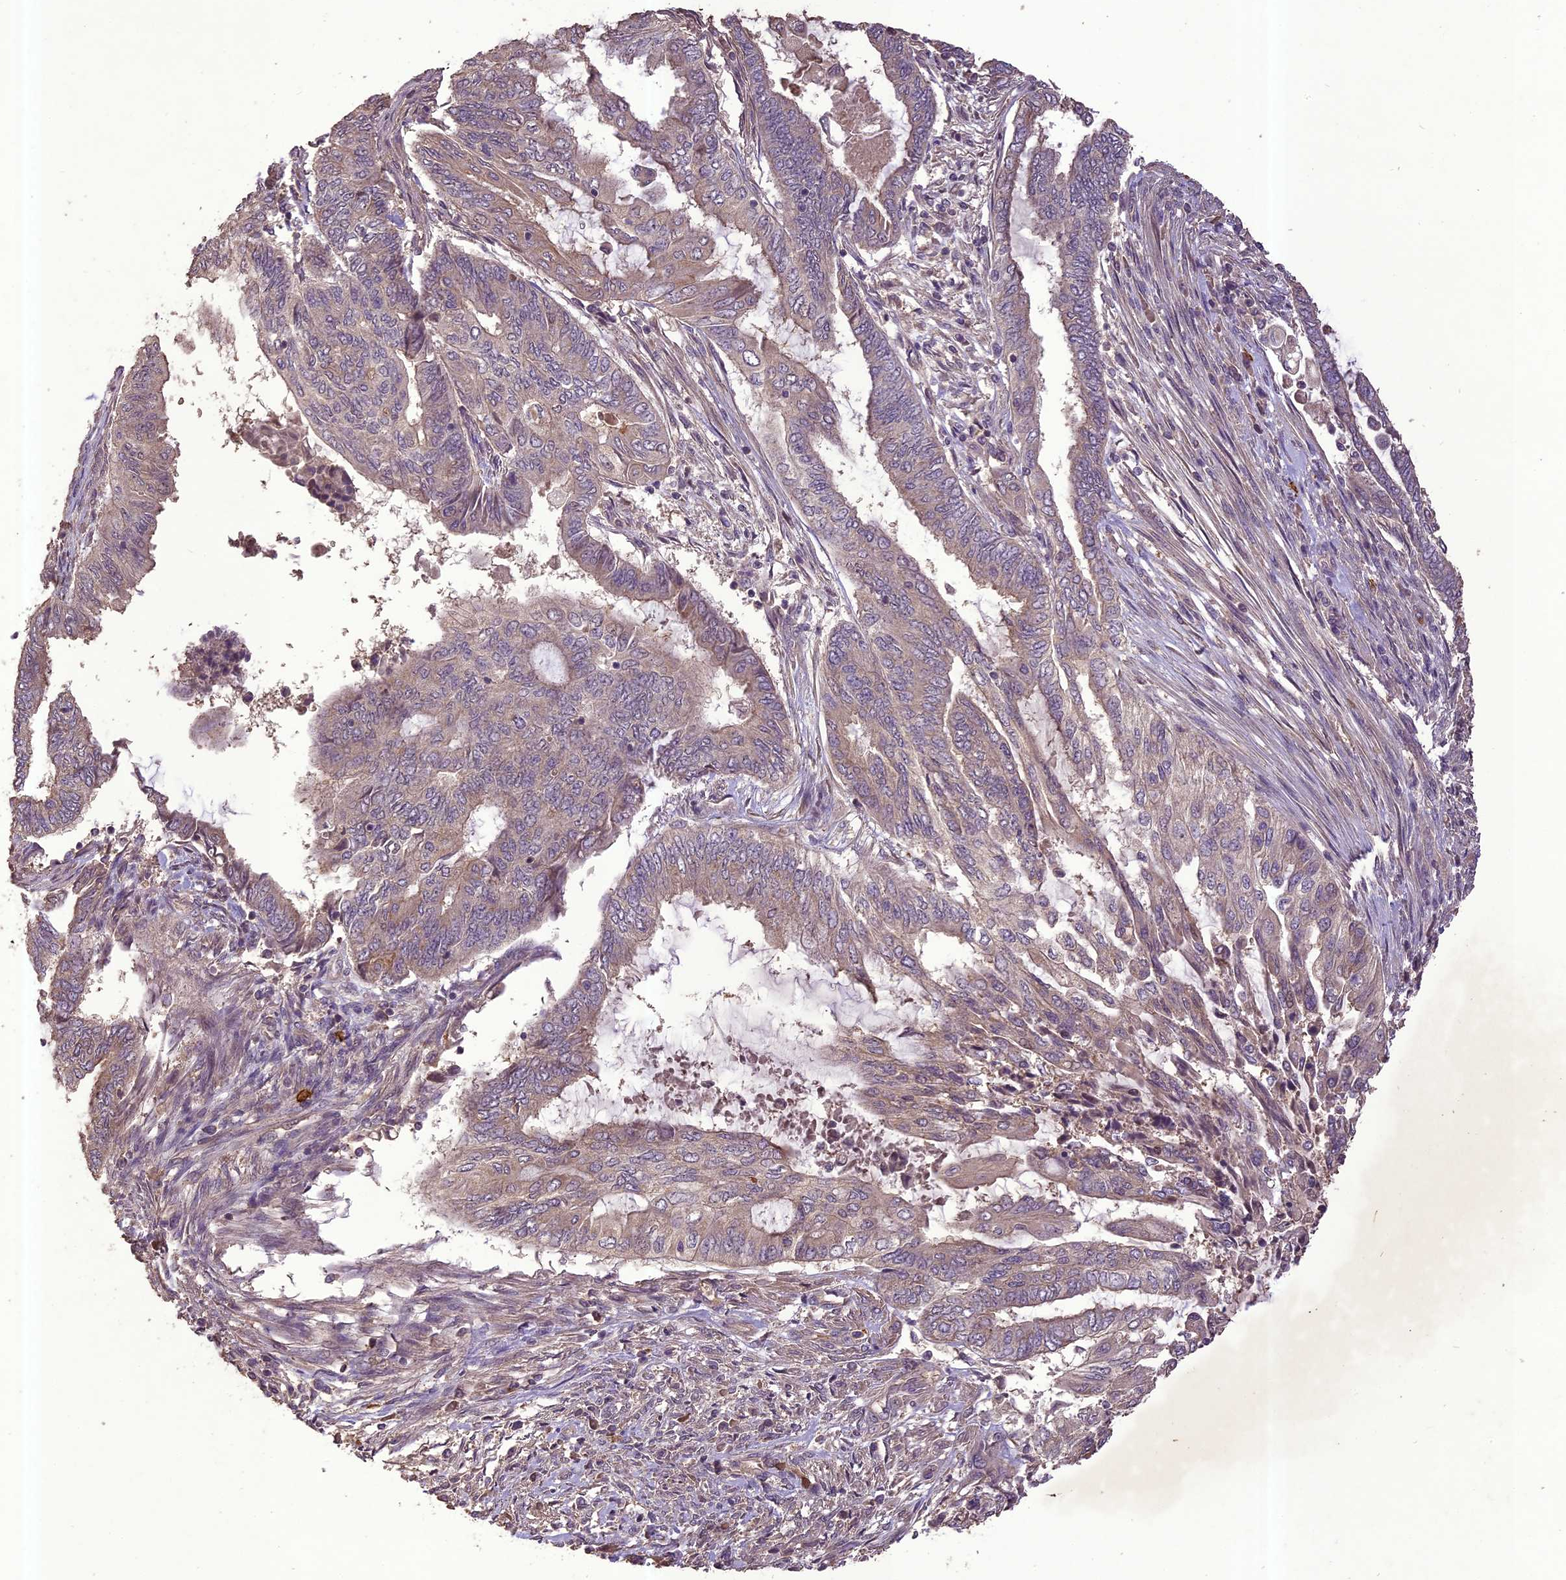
{"staining": {"intensity": "moderate", "quantity": "<25%", "location": "cytoplasmic/membranous"}, "tissue": "endometrial cancer", "cell_type": "Tumor cells", "image_type": "cancer", "snomed": [{"axis": "morphology", "description": "Adenocarcinoma, NOS"}, {"axis": "topography", "description": "Uterus"}, {"axis": "topography", "description": "Endometrium"}], "caption": "Endometrial adenocarcinoma stained for a protein exhibits moderate cytoplasmic/membranous positivity in tumor cells.", "gene": "TIGD7", "patient": {"sex": "female", "age": 70}}